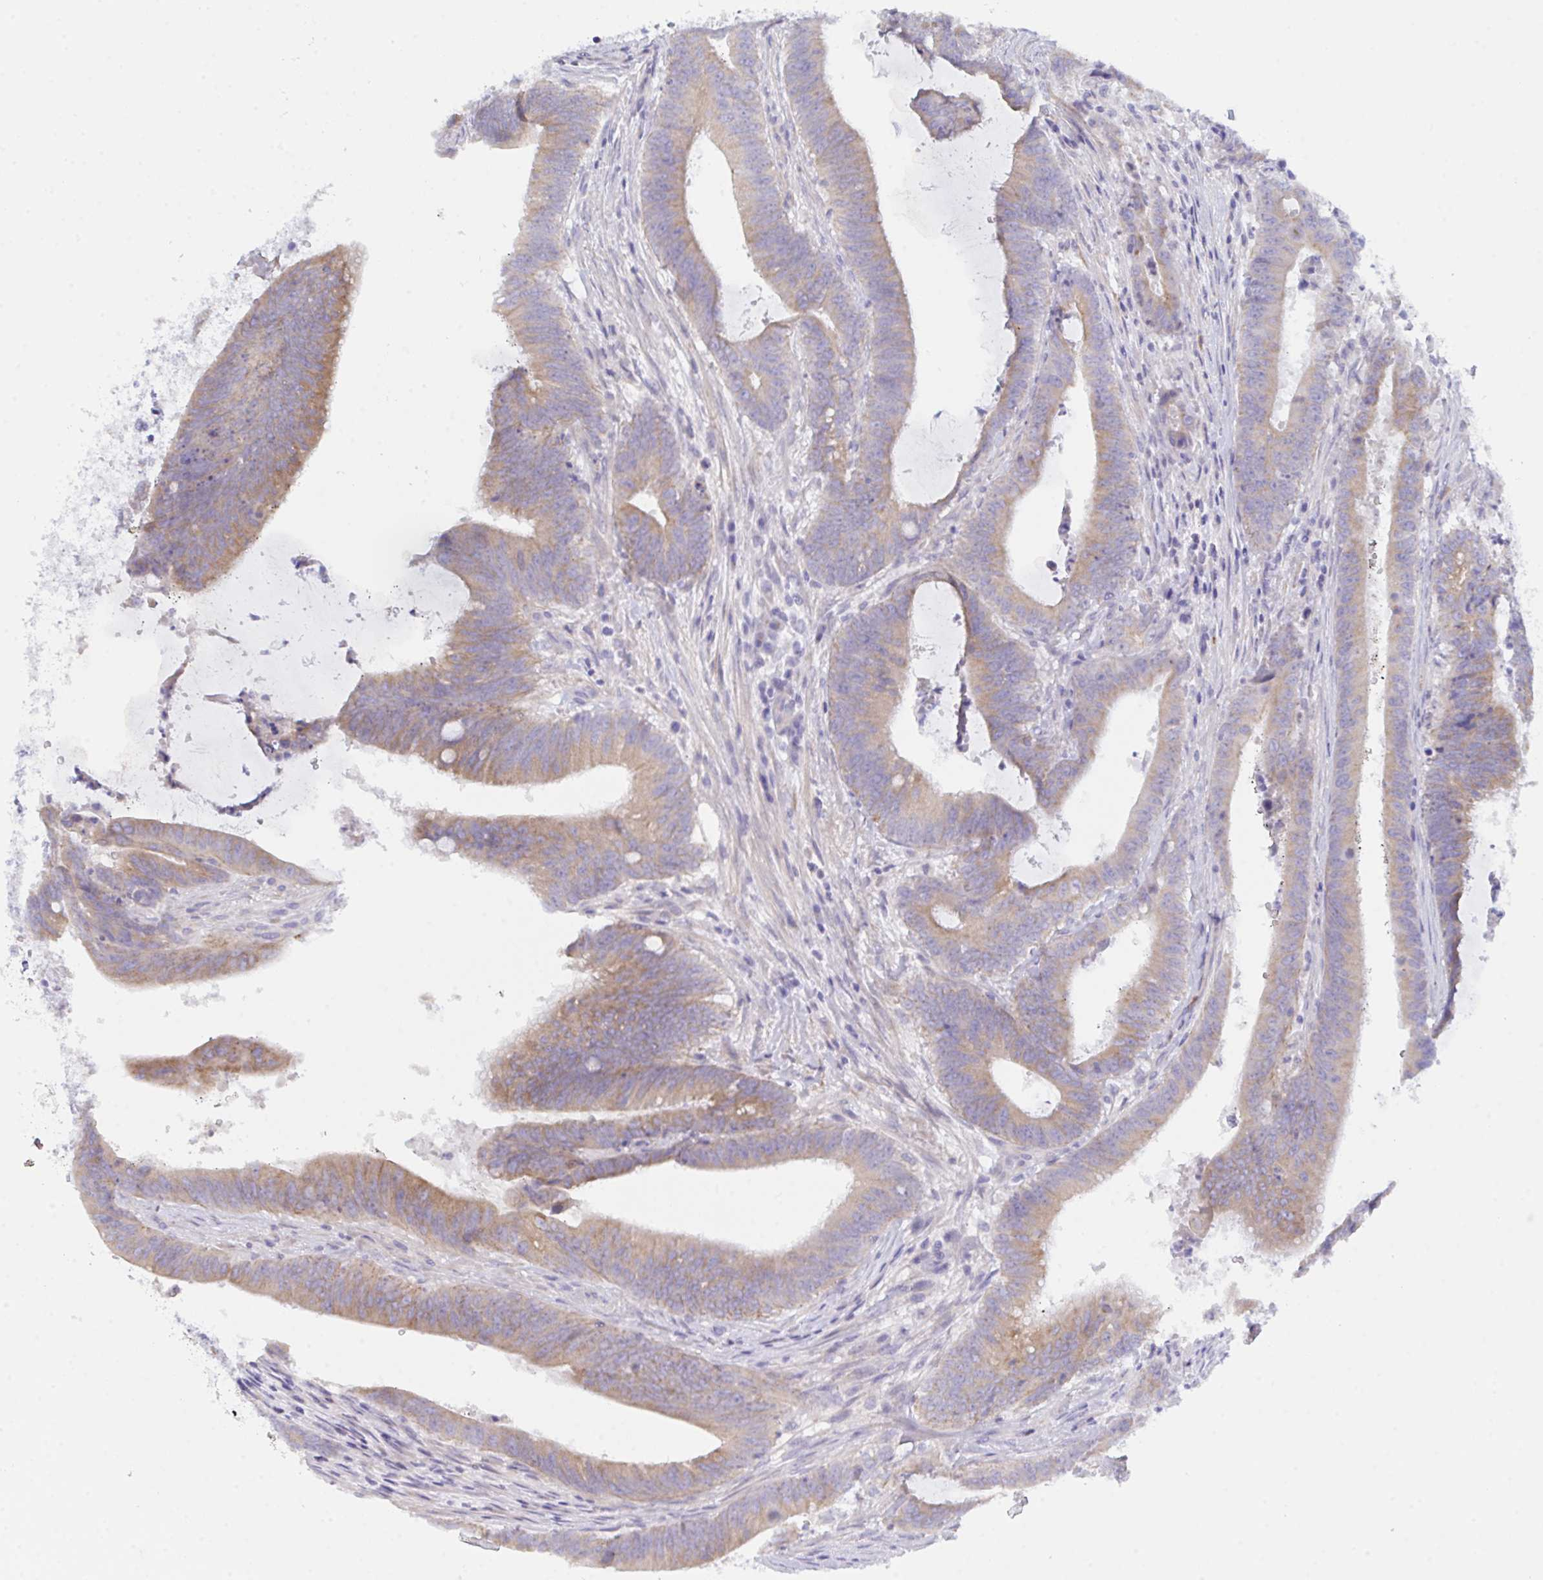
{"staining": {"intensity": "moderate", "quantity": "25%-75%", "location": "cytoplasmic/membranous"}, "tissue": "colorectal cancer", "cell_type": "Tumor cells", "image_type": "cancer", "snomed": [{"axis": "morphology", "description": "Adenocarcinoma, NOS"}, {"axis": "topography", "description": "Colon"}], "caption": "Colorectal adenocarcinoma tissue reveals moderate cytoplasmic/membranous staining in about 25%-75% of tumor cells, visualized by immunohistochemistry.", "gene": "CEP170B", "patient": {"sex": "female", "age": 43}}